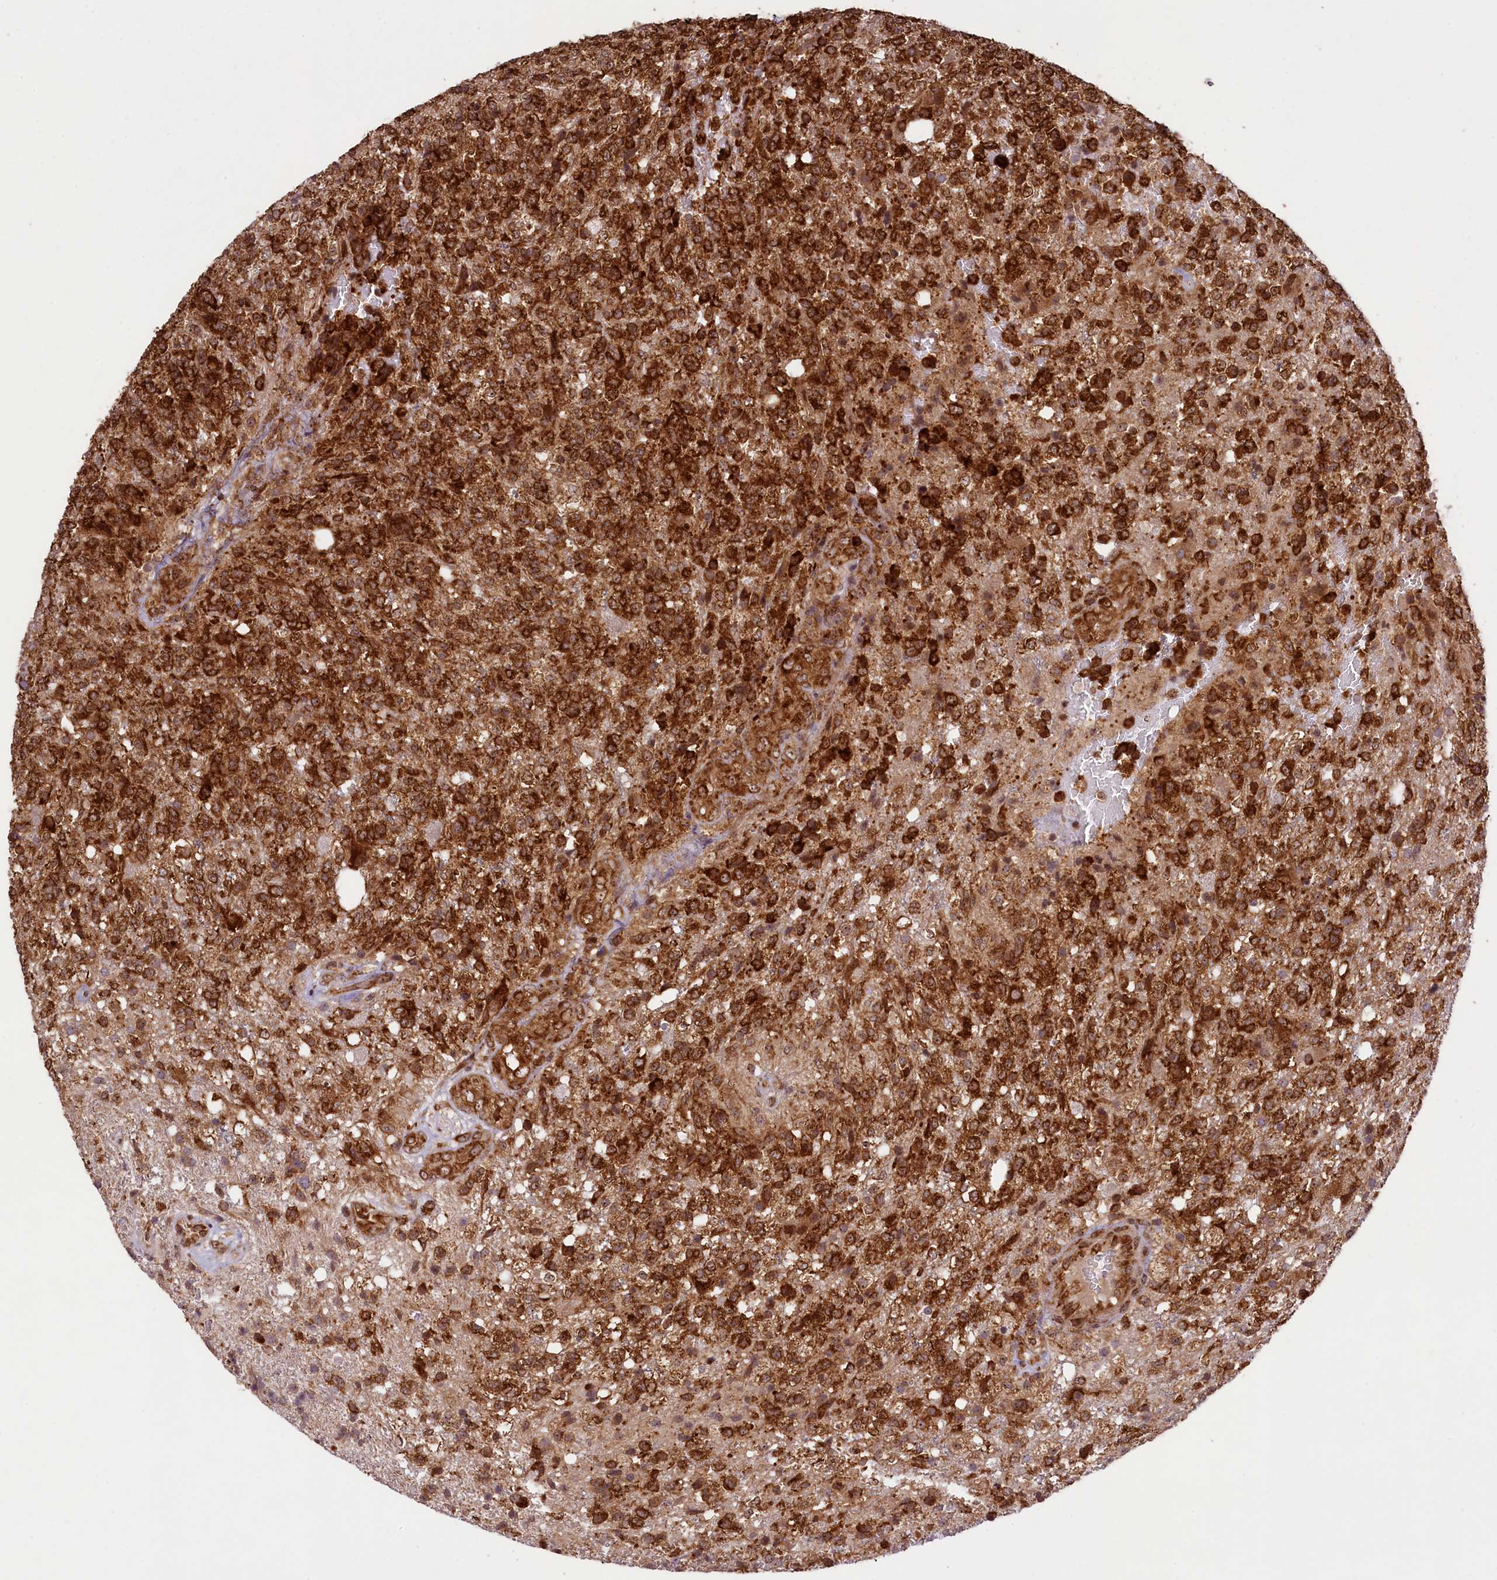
{"staining": {"intensity": "strong", "quantity": ">75%", "location": "cytoplasmic/membranous"}, "tissue": "glioma", "cell_type": "Tumor cells", "image_type": "cancer", "snomed": [{"axis": "morphology", "description": "Glioma, malignant, High grade"}, {"axis": "topography", "description": "Brain"}], "caption": "Protein expression analysis of human glioma reveals strong cytoplasmic/membranous staining in approximately >75% of tumor cells.", "gene": "LARP4", "patient": {"sex": "male", "age": 56}}